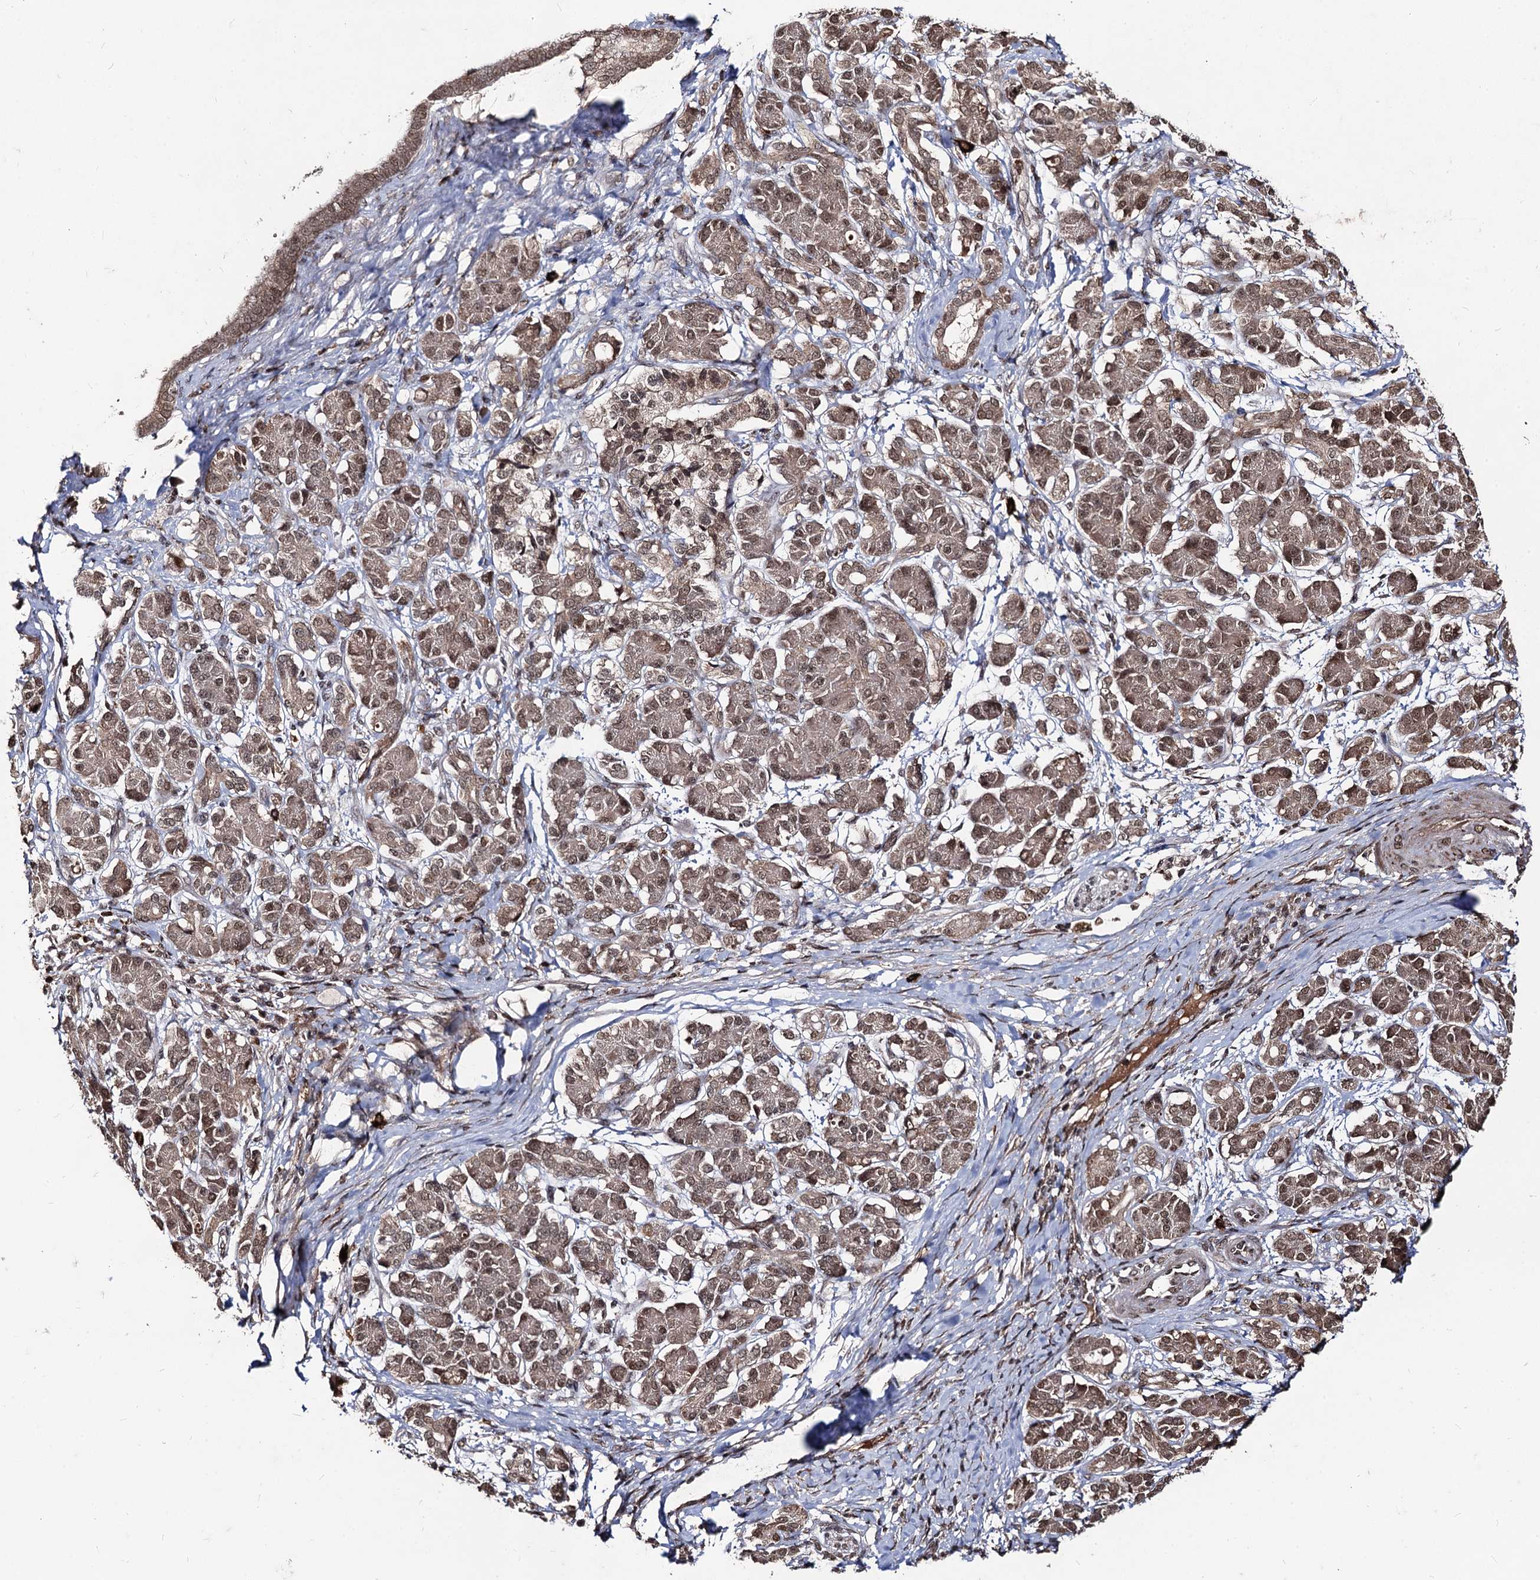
{"staining": {"intensity": "moderate", "quantity": ">75%", "location": "cytoplasmic/membranous,nuclear"}, "tissue": "pancreatic cancer", "cell_type": "Tumor cells", "image_type": "cancer", "snomed": [{"axis": "morphology", "description": "Adenocarcinoma, NOS"}, {"axis": "topography", "description": "Pancreas"}], "caption": "Adenocarcinoma (pancreatic) was stained to show a protein in brown. There is medium levels of moderate cytoplasmic/membranous and nuclear expression in about >75% of tumor cells.", "gene": "SFSWAP", "patient": {"sex": "female", "age": 55}}